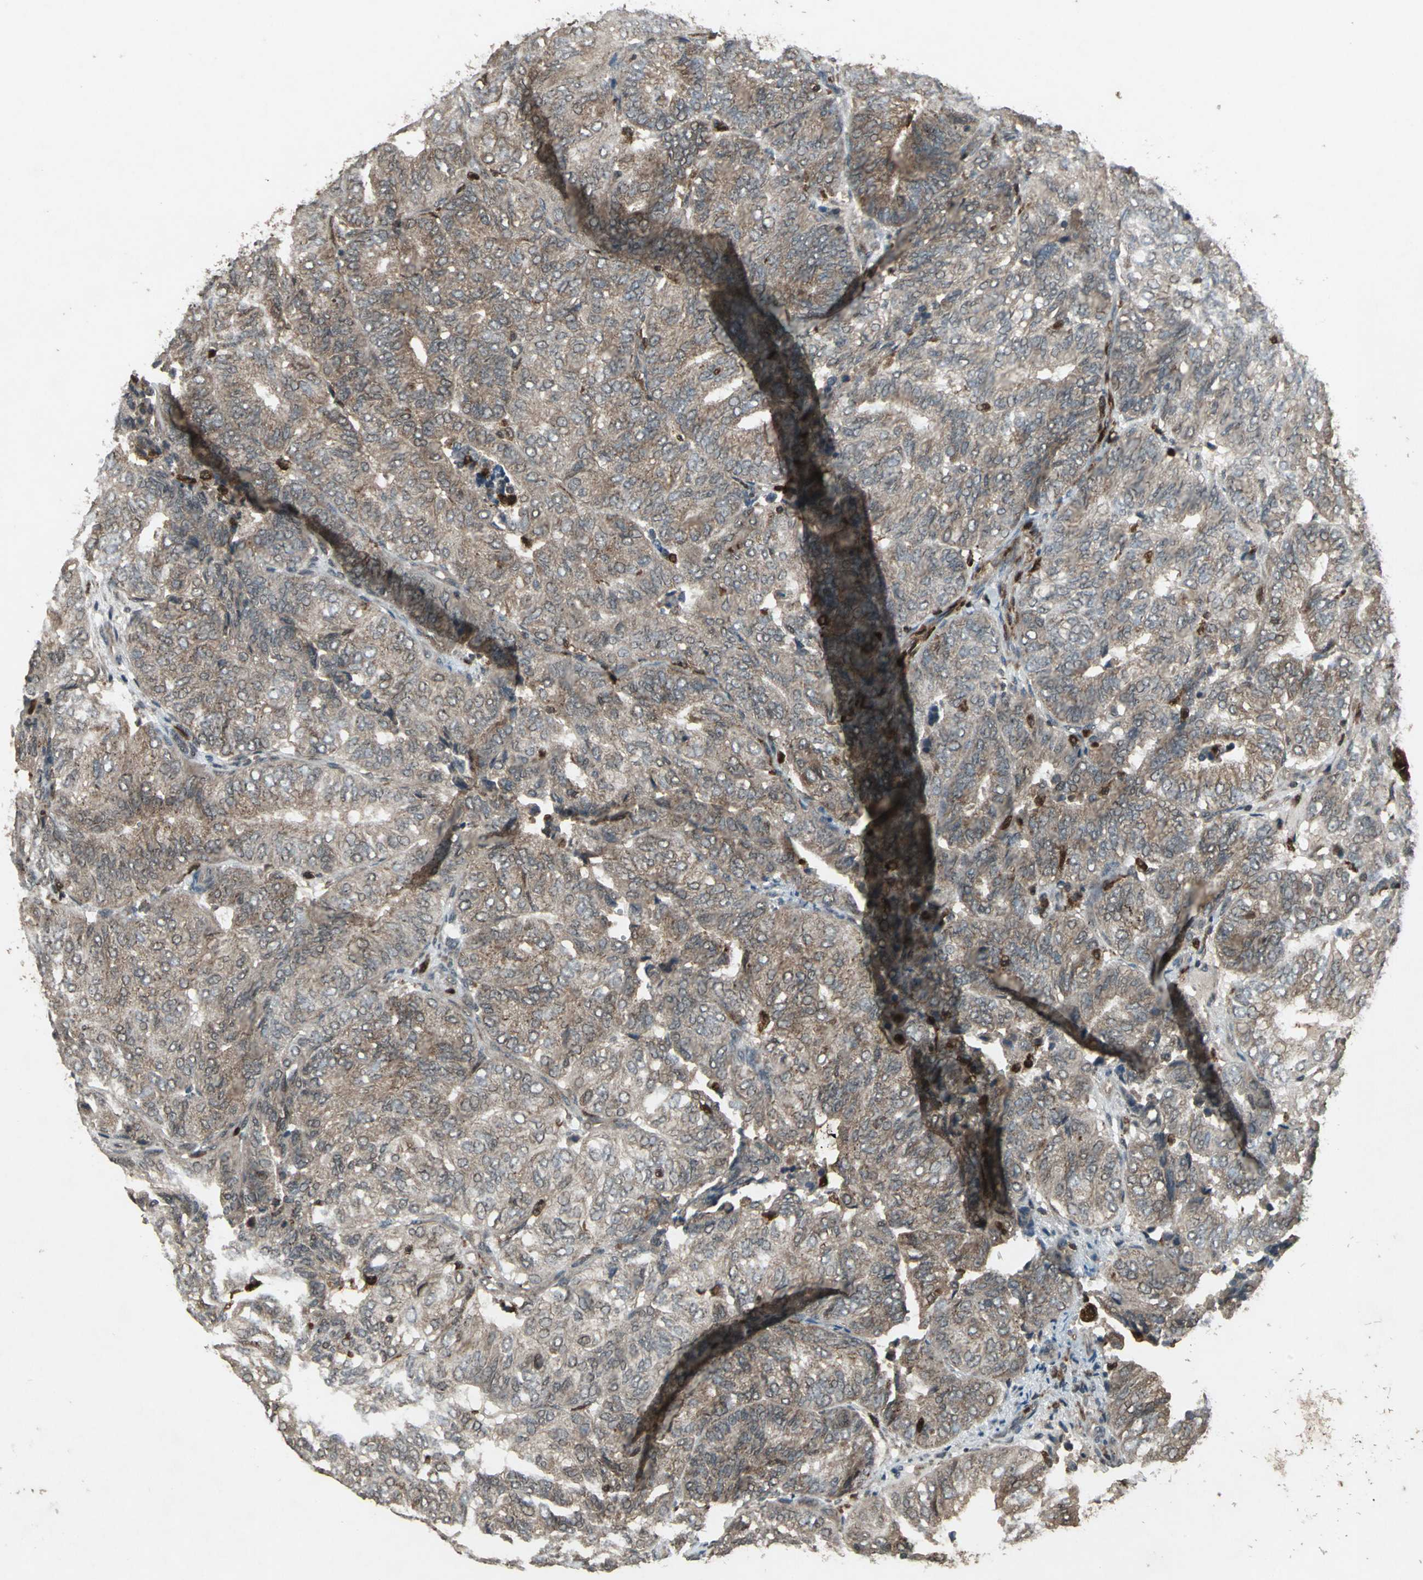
{"staining": {"intensity": "weak", "quantity": ">75%", "location": "cytoplasmic/membranous"}, "tissue": "endometrial cancer", "cell_type": "Tumor cells", "image_type": "cancer", "snomed": [{"axis": "morphology", "description": "Adenocarcinoma, NOS"}, {"axis": "topography", "description": "Uterus"}], "caption": "The photomicrograph displays immunohistochemical staining of endometrial cancer (adenocarcinoma). There is weak cytoplasmic/membranous staining is appreciated in about >75% of tumor cells.", "gene": "PYCARD", "patient": {"sex": "female", "age": 60}}